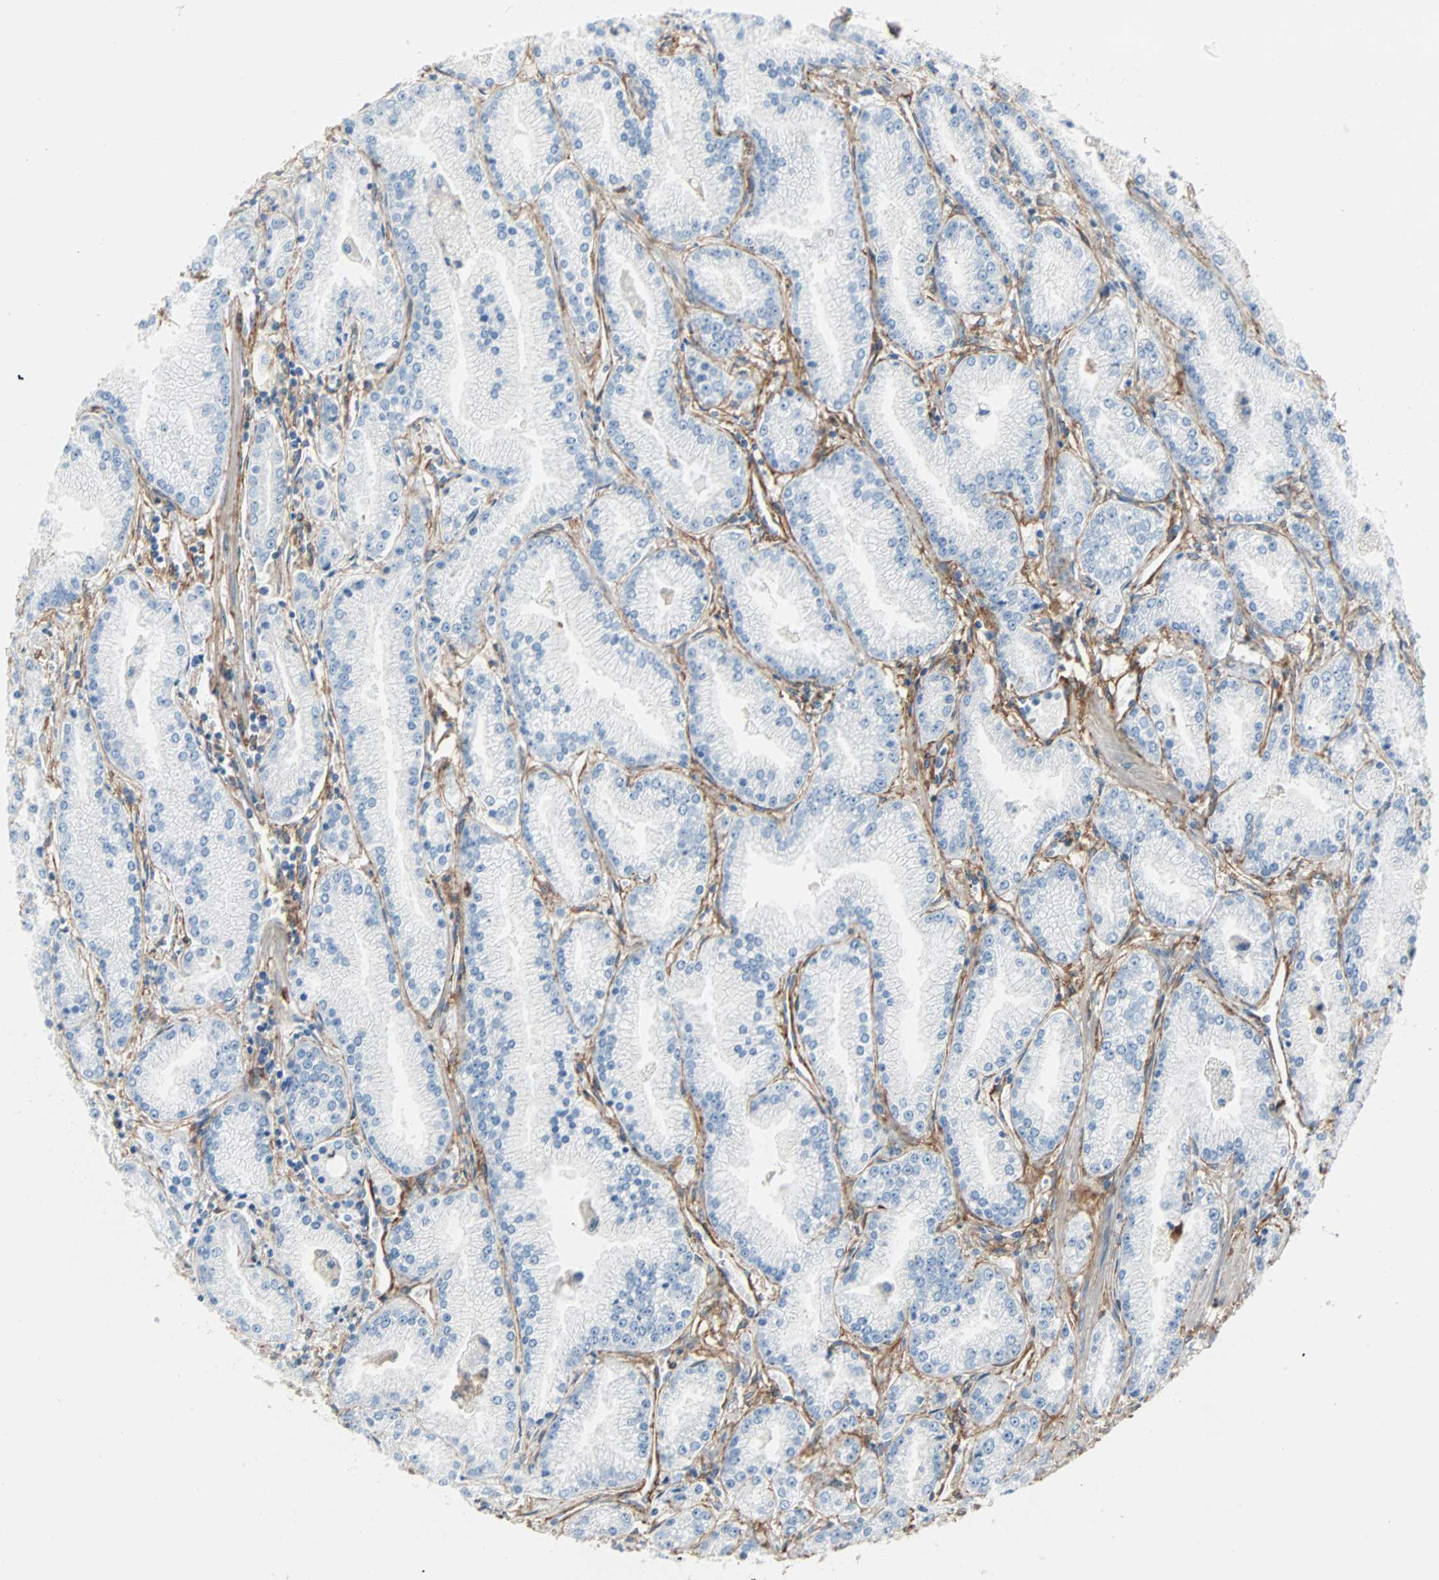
{"staining": {"intensity": "negative", "quantity": "none", "location": "none"}, "tissue": "prostate cancer", "cell_type": "Tumor cells", "image_type": "cancer", "snomed": [{"axis": "morphology", "description": "Adenocarcinoma, High grade"}, {"axis": "topography", "description": "Prostate"}], "caption": "Photomicrograph shows no significant protein staining in tumor cells of prostate high-grade adenocarcinoma.", "gene": "EPB41L2", "patient": {"sex": "male", "age": 61}}